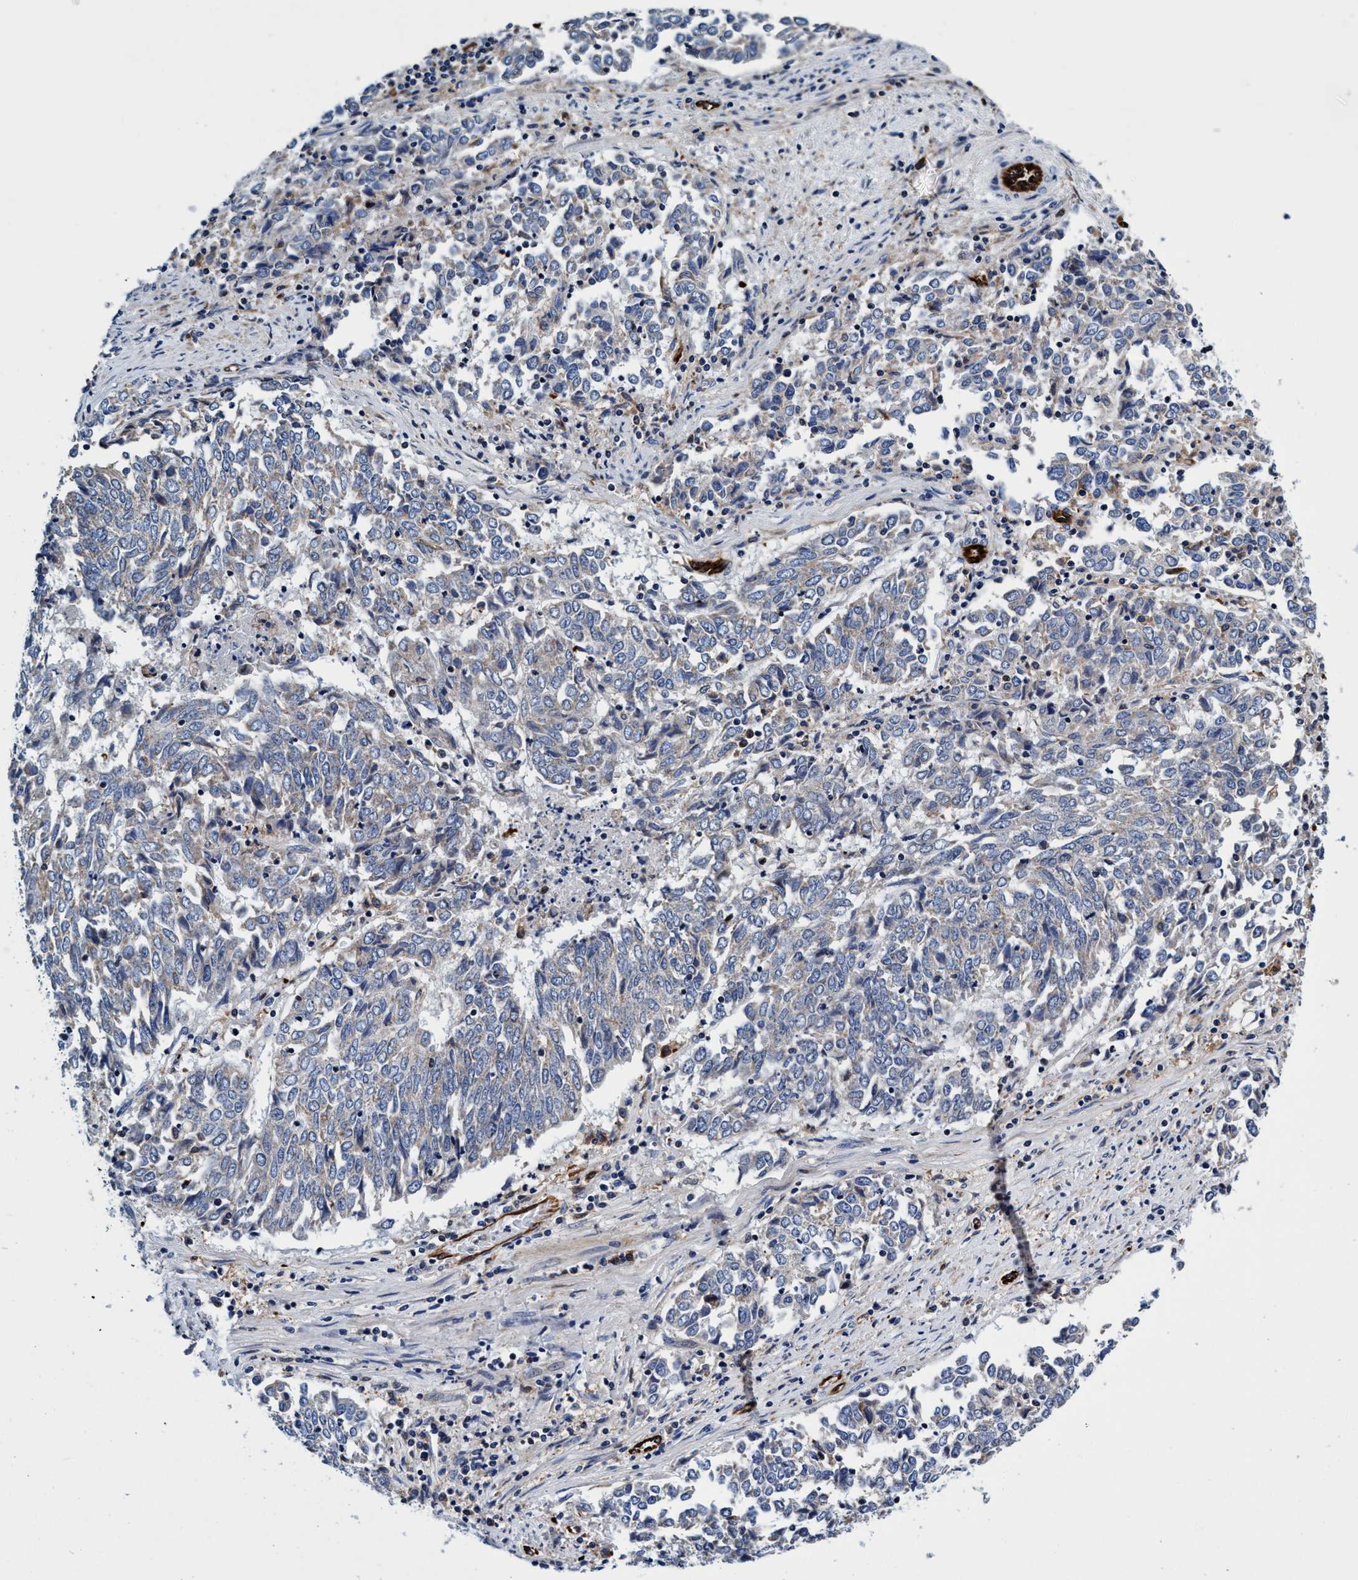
{"staining": {"intensity": "negative", "quantity": "none", "location": "none"}, "tissue": "endometrial cancer", "cell_type": "Tumor cells", "image_type": "cancer", "snomed": [{"axis": "morphology", "description": "Adenocarcinoma, NOS"}, {"axis": "topography", "description": "Endometrium"}], "caption": "Tumor cells are negative for protein expression in human adenocarcinoma (endometrial). Brightfield microscopy of immunohistochemistry (IHC) stained with DAB (3,3'-diaminobenzidine) (brown) and hematoxylin (blue), captured at high magnification.", "gene": "UBALD2", "patient": {"sex": "female", "age": 80}}